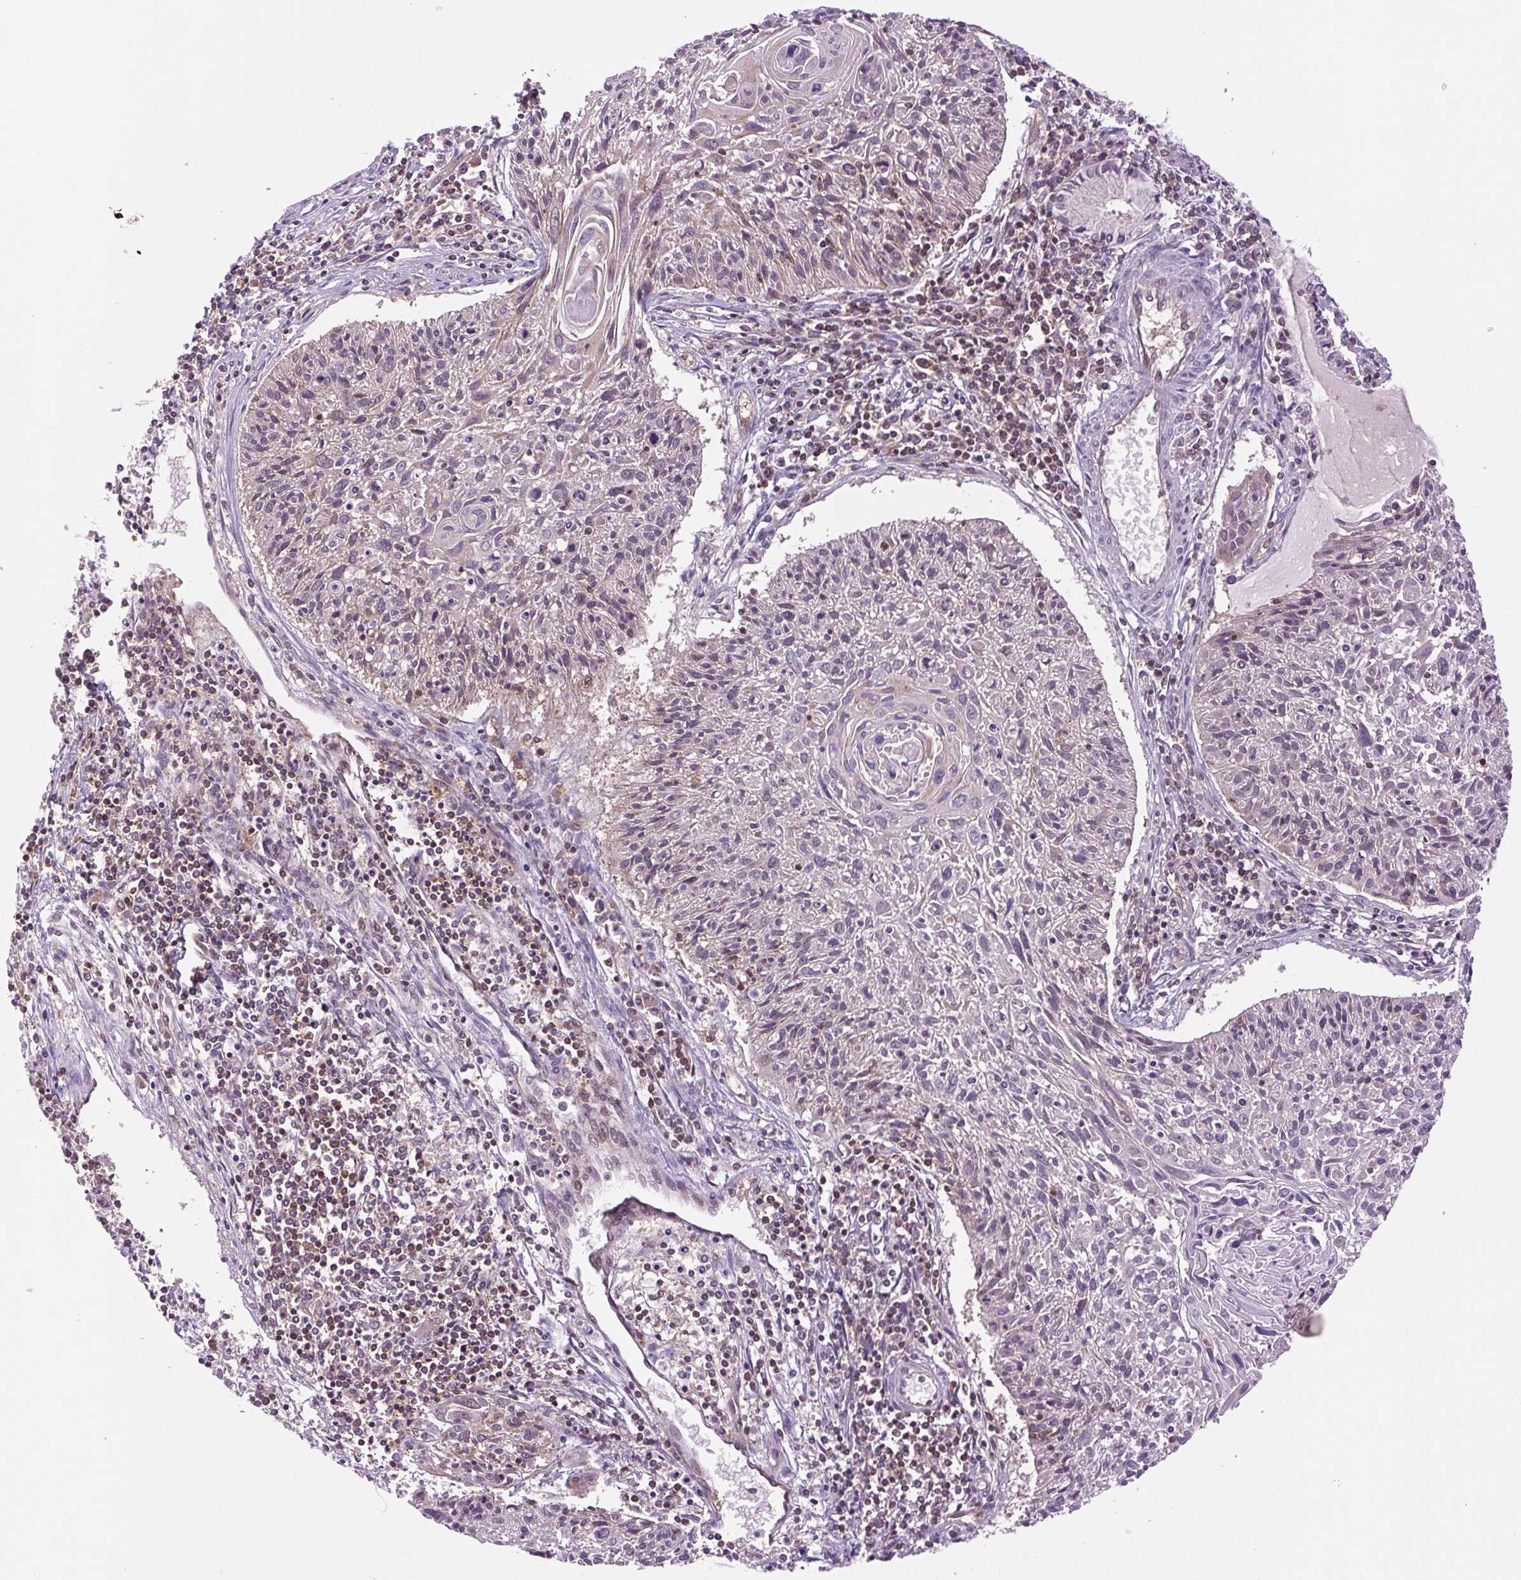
{"staining": {"intensity": "weak", "quantity": "<25%", "location": "cytoplasmic/membranous"}, "tissue": "cervical cancer", "cell_type": "Tumor cells", "image_type": "cancer", "snomed": [{"axis": "morphology", "description": "Squamous cell carcinoma, NOS"}, {"axis": "topography", "description": "Cervix"}], "caption": "IHC image of neoplastic tissue: human cervical cancer stained with DAB displays no significant protein positivity in tumor cells.", "gene": "PLCG1", "patient": {"sex": "female", "age": 51}}